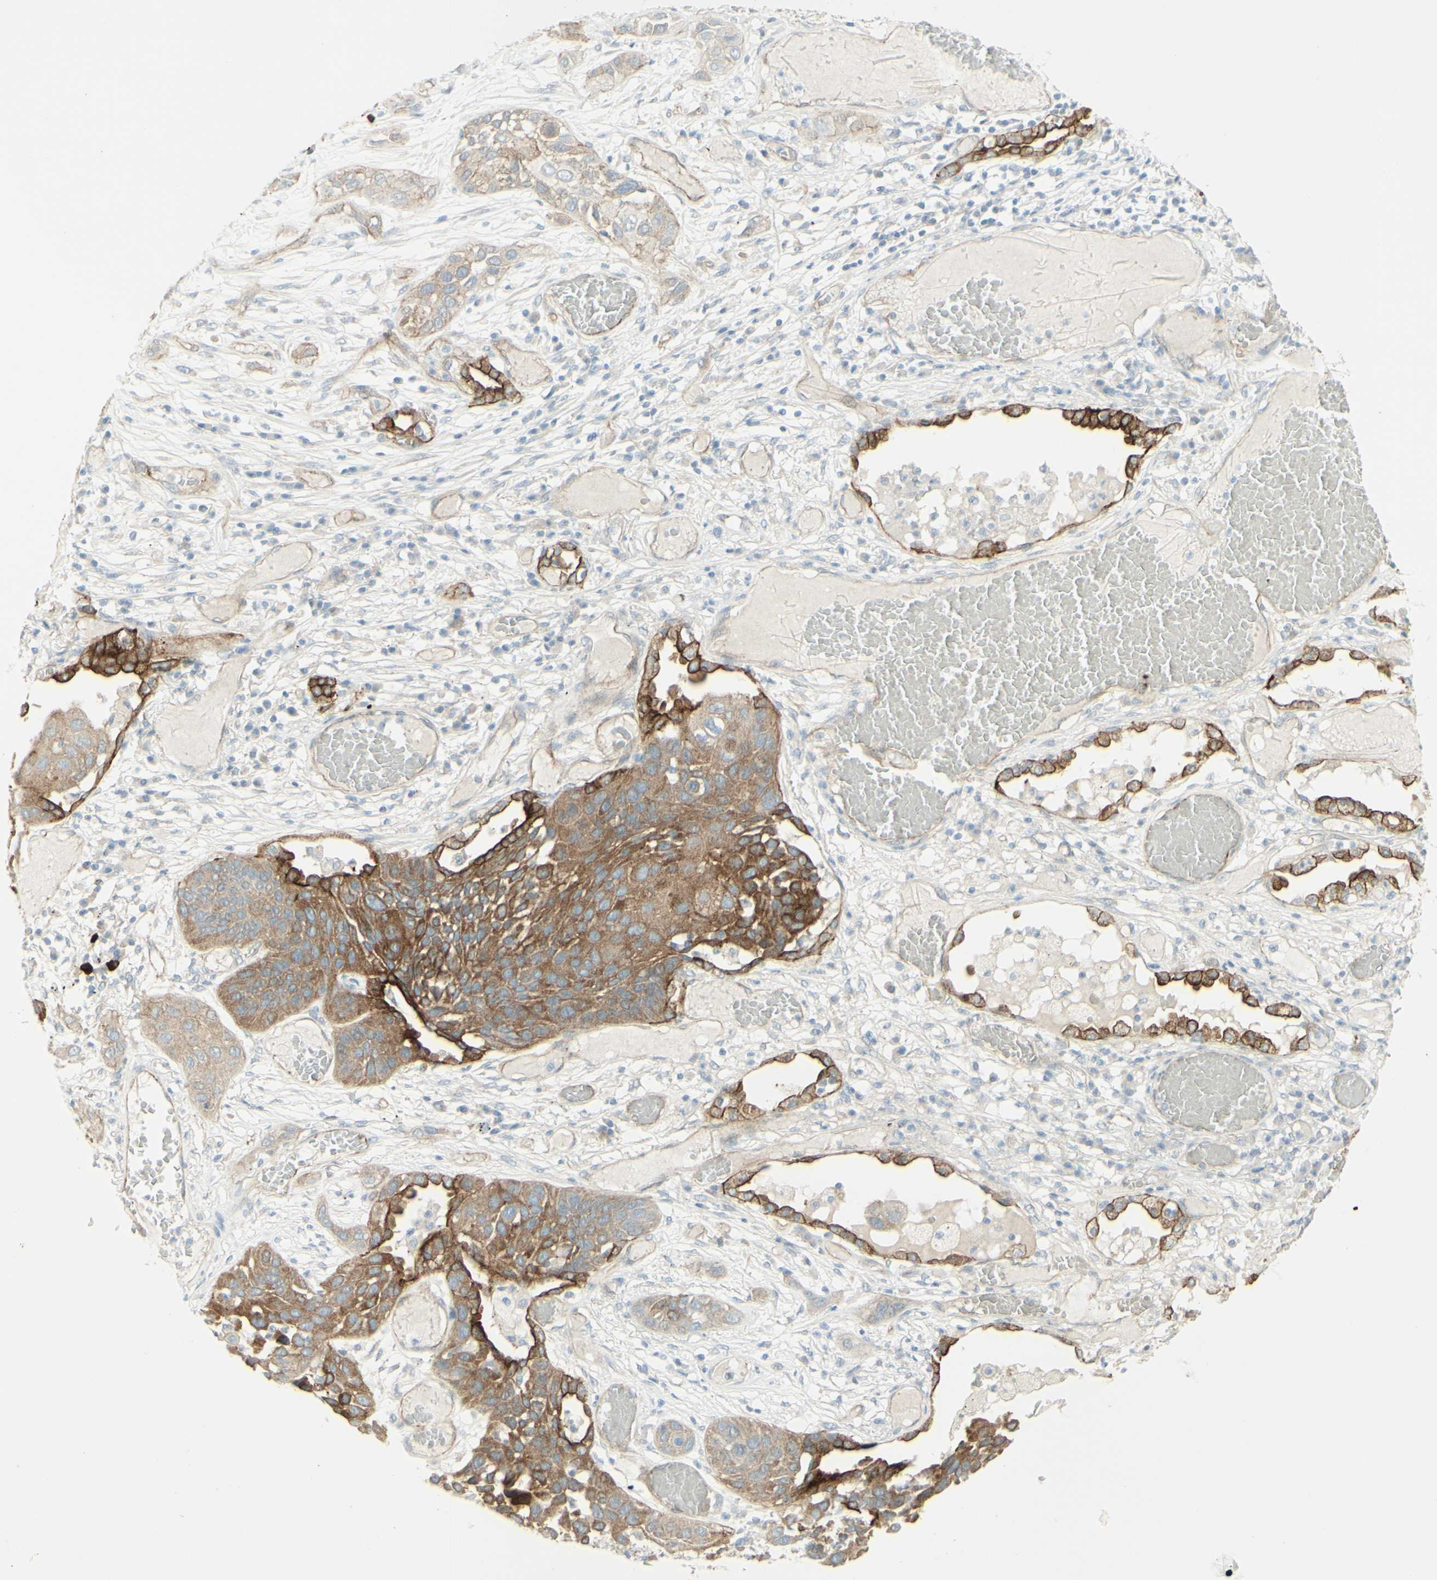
{"staining": {"intensity": "strong", "quantity": "25%-75%", "location": "cytoplasmic/membranous"}, "tissue": "lung cancer", "cell_type": "Tumor cells", "image_type": "cancer", "snomed": [{"axis": "morphology", "description": "Squamous cell carcinoma, NOS"}, {"axis": "topography", "description": "Lung"}], "caption": "Immunohistochemical staining of lung squamous cell carcinoma exhibits high levels of strong cytoplasmic/membranous protein staining in approximately 25%-75% of tumor cells.", "gene": "MYO6", "patient": {"sex": "male", "age": 71}}